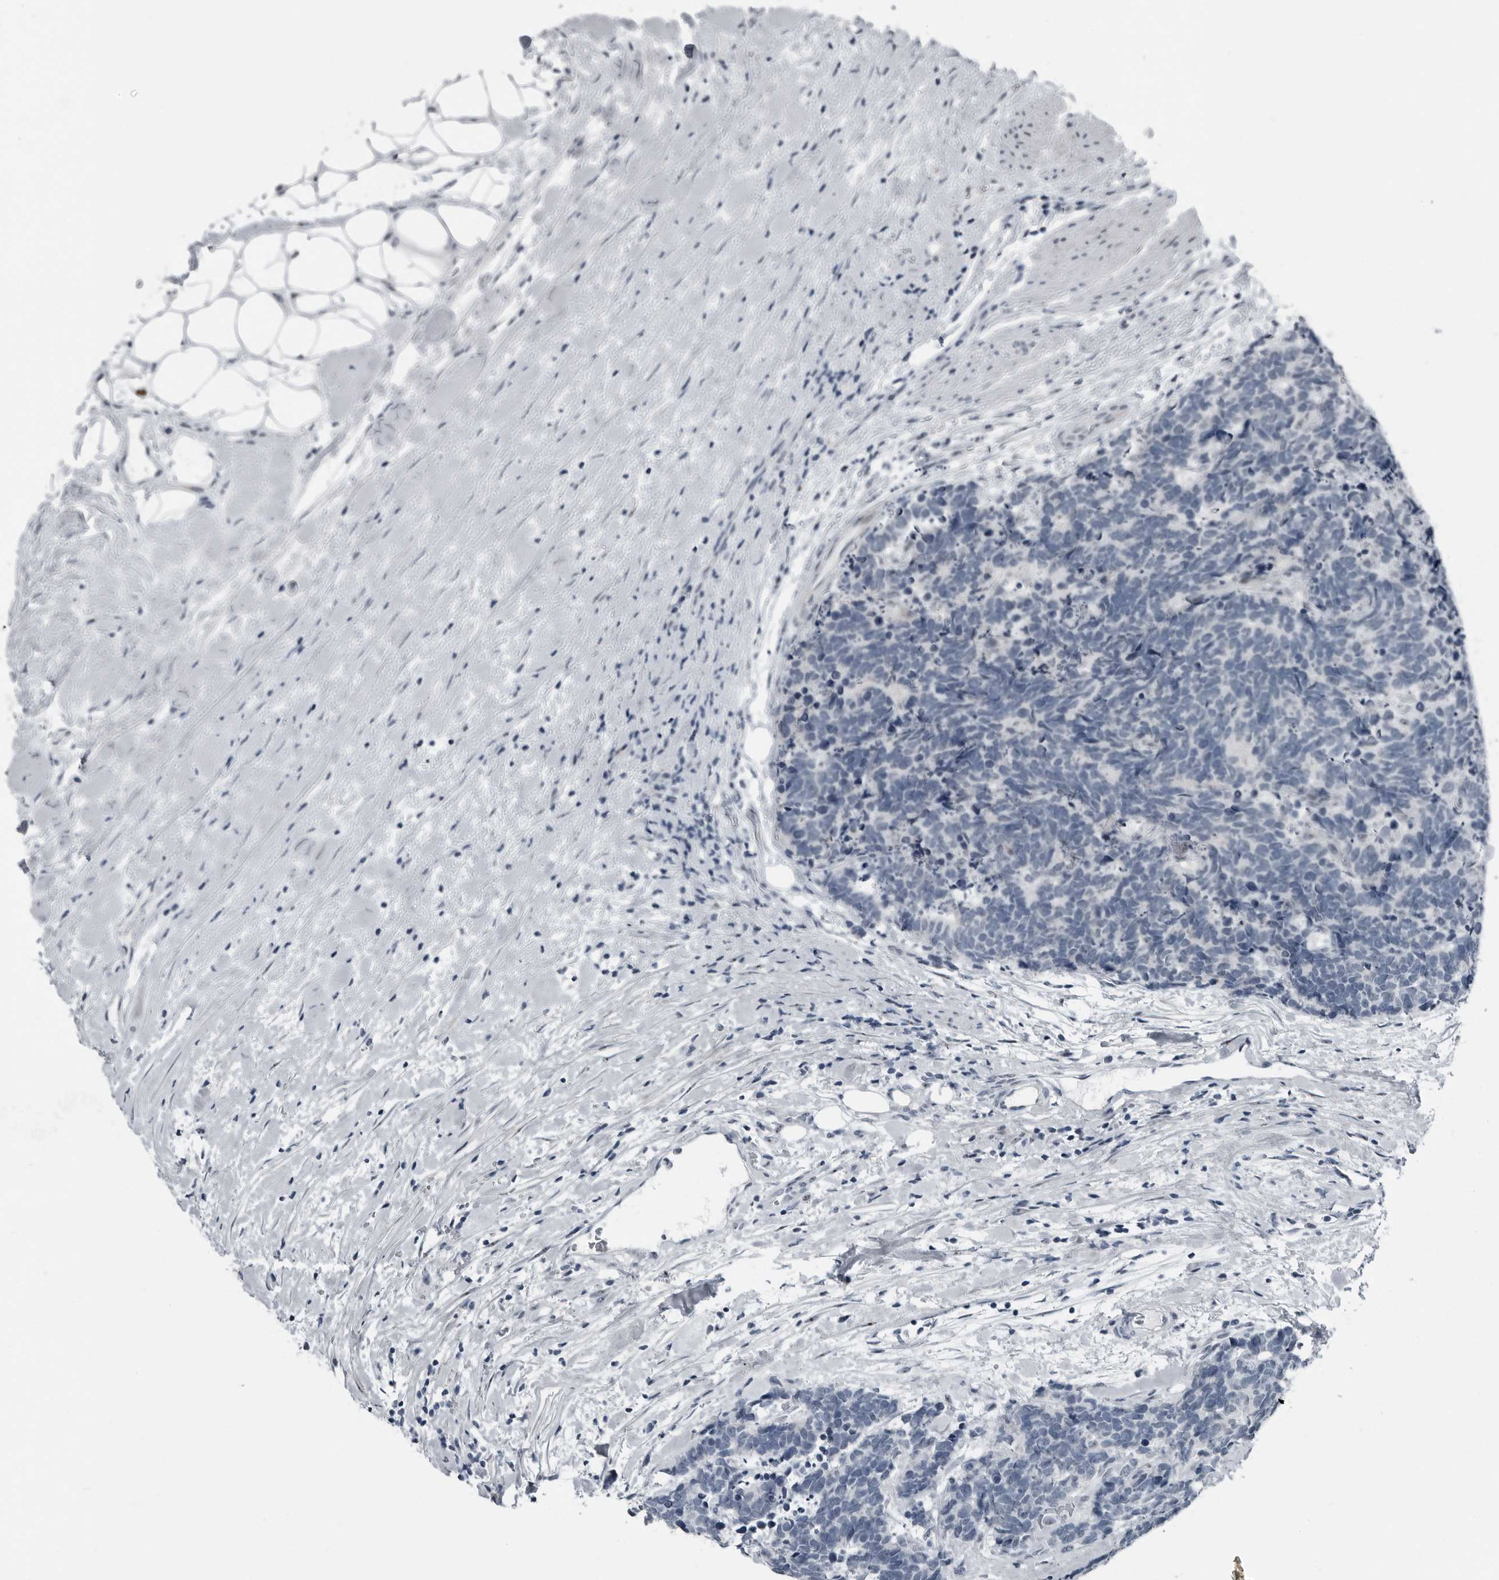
{"staining": {"intensity": "negative", "quantity": "none", "location": "none"}, "tissue": "carcinoid", "cell_type": "Tumor cells", "image_type": "cancer", "snomed": [{"axis": "morphology", "description": "Carcinoma, NOS"}, {"axis": "morphology", "description": "Carcinoid, malignant, NOS"}, {"axis": "topography", "description": "Urinary bladder"}], "caption": "Histopathology image shows no protein staining in tumor cells of carcinoid tissue.", "gene": "PDCD11", "patient": {"sex": "male", "age": 57}}